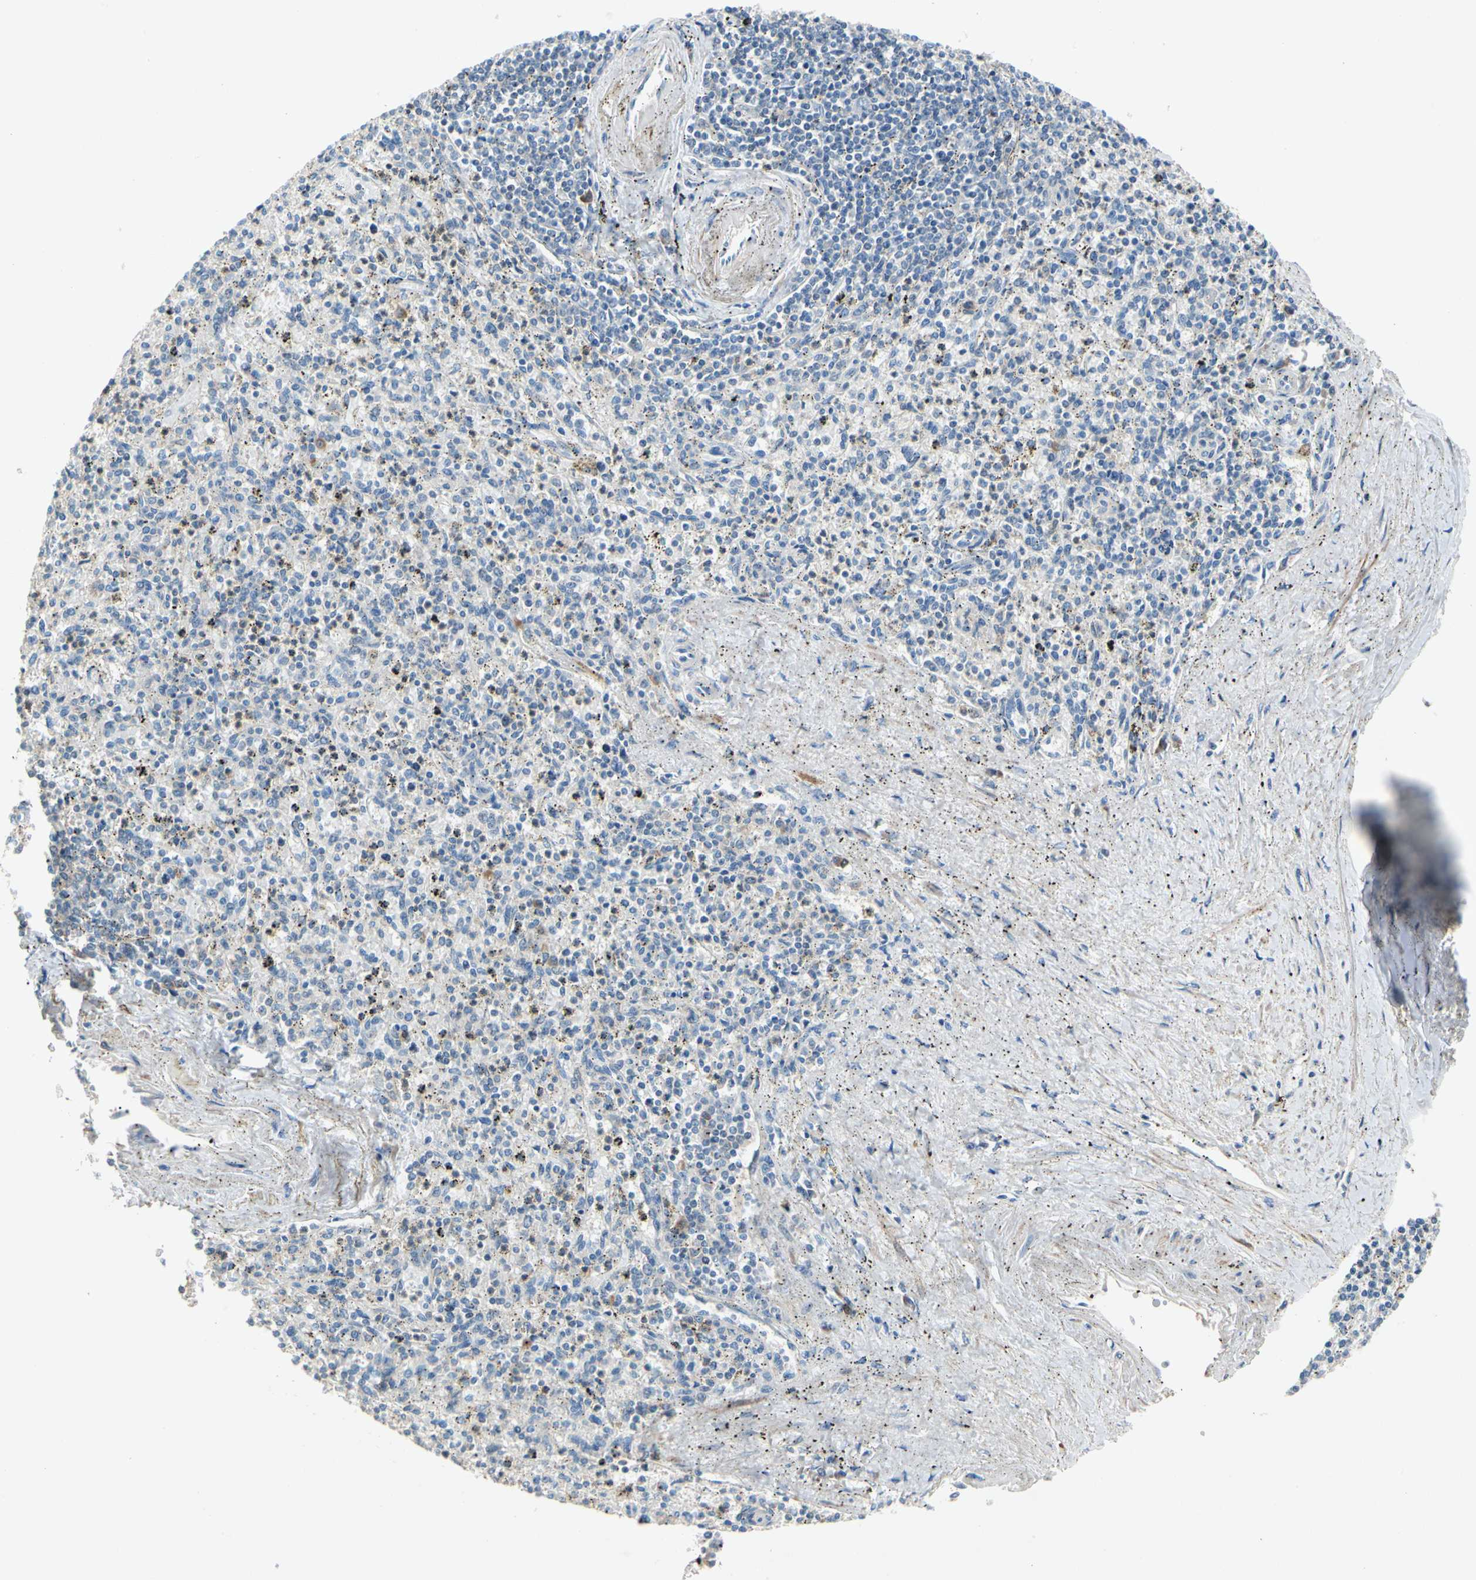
{"staining": {"intensity": "moderate", "quantity": ">75%", "location": "cytoplasmic/membranous"}, "tissue": "spleen", "cell_type": "Cells in red pulp", "image_type": "normal", "snomed": [{"axis": "morphology", "description": "Normal tissue, NOS"}, {"axis": "topography", "description": "Spleen"}], "caption": "Human spleen stained with a brown dye demonstrates moderate cytoplasmic/membranous positive positivity in about >75% of cells in red pulp.", "gene": "WIPI1", "patient": {"sex": "male", "age": 72}}